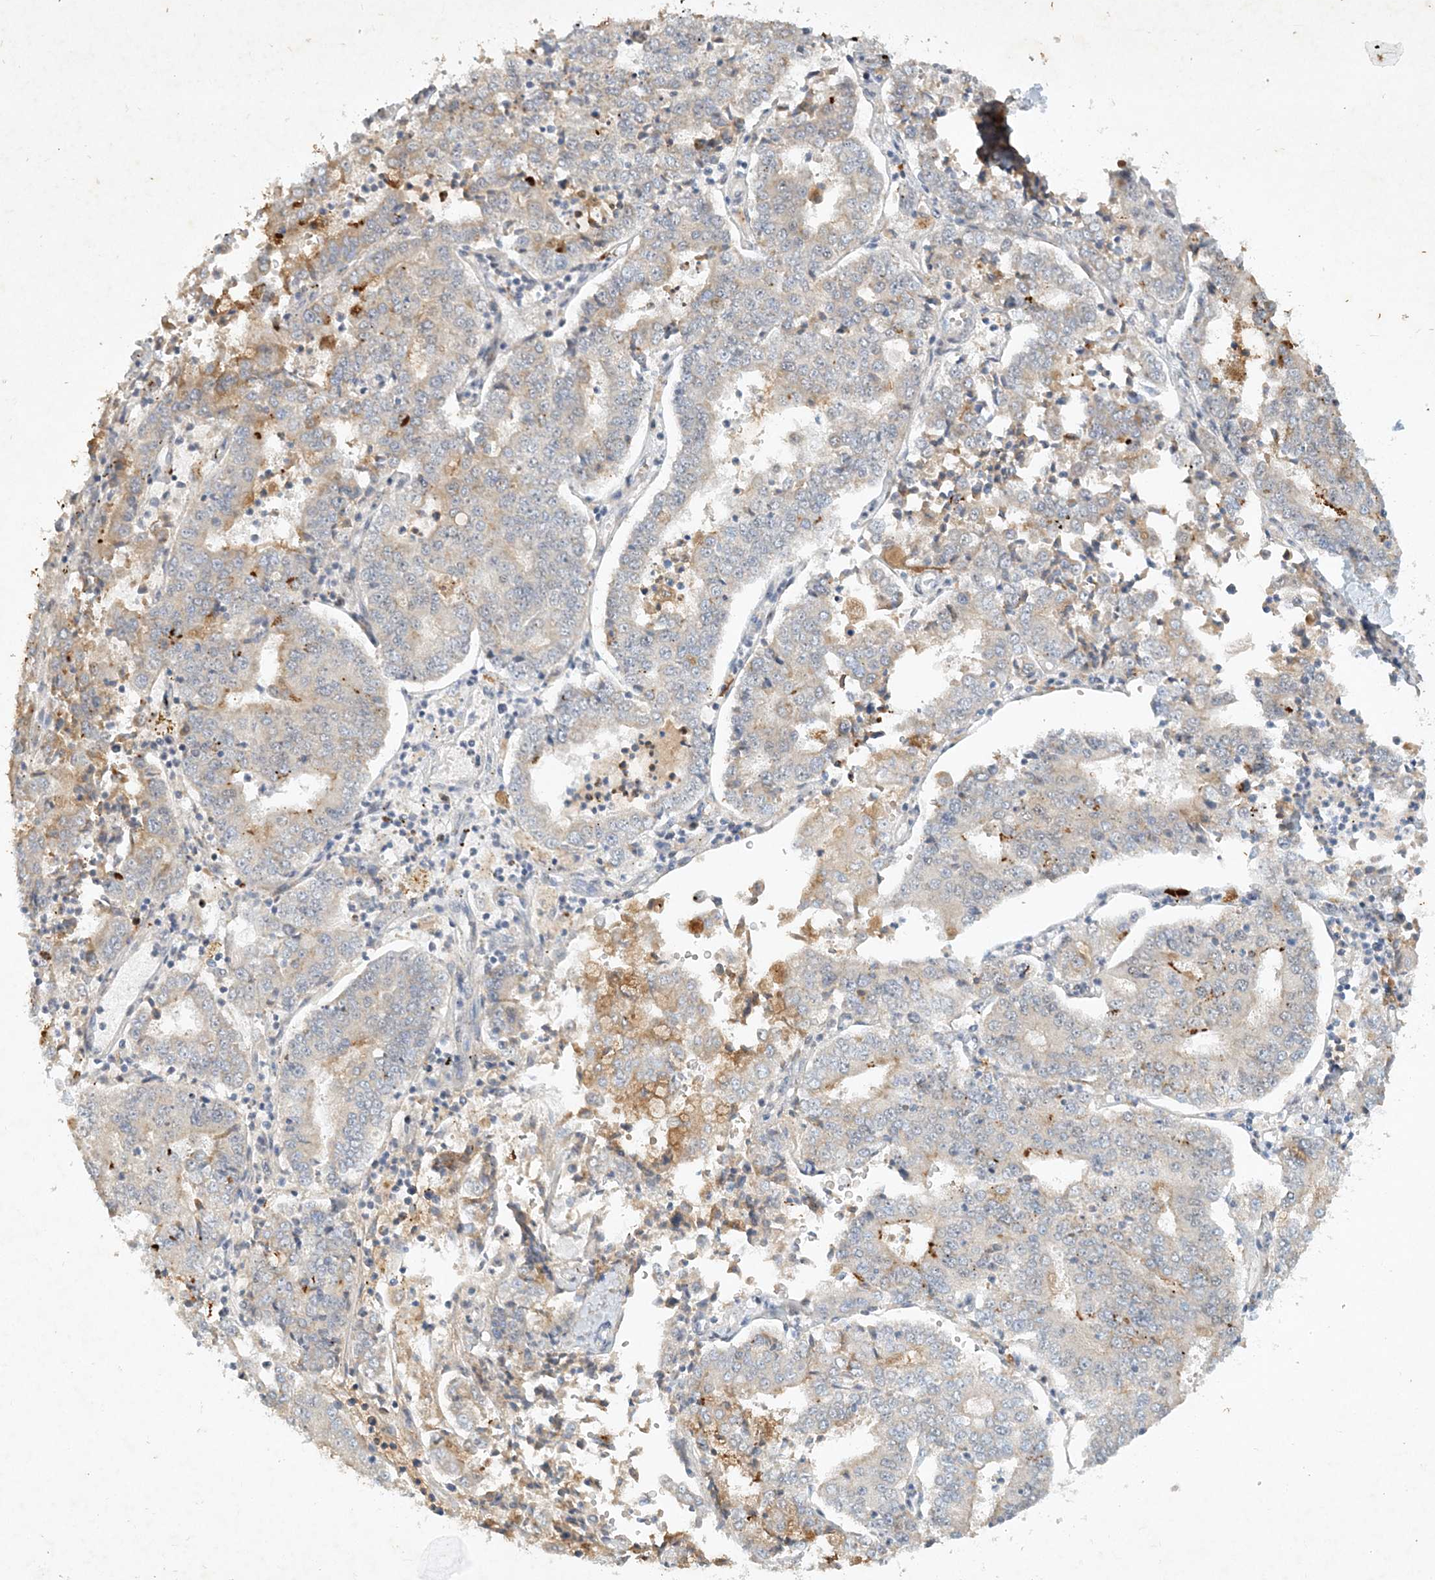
{"staining": {"intensity": "moderate", "quantity": "<25%", "location": "cytoplasmic/membranous"}, "tissue": "stomach cancer", "cell_type": "Tumor cells", "image_type": "cancer", "snomed": [{"axis": "morphology", "description": "Adenocarcinoma, NOS"}, {"axis": "topography", "description": "Stomach"}], "caption": "Tumor cells reveal low levels of moderate cytoplasmic/membranous positivity in approximately <25% of cells in human adenocarcinoma (stomach).", "gene": "THG1L", "patient": {"sex": "male", "age": 76}}